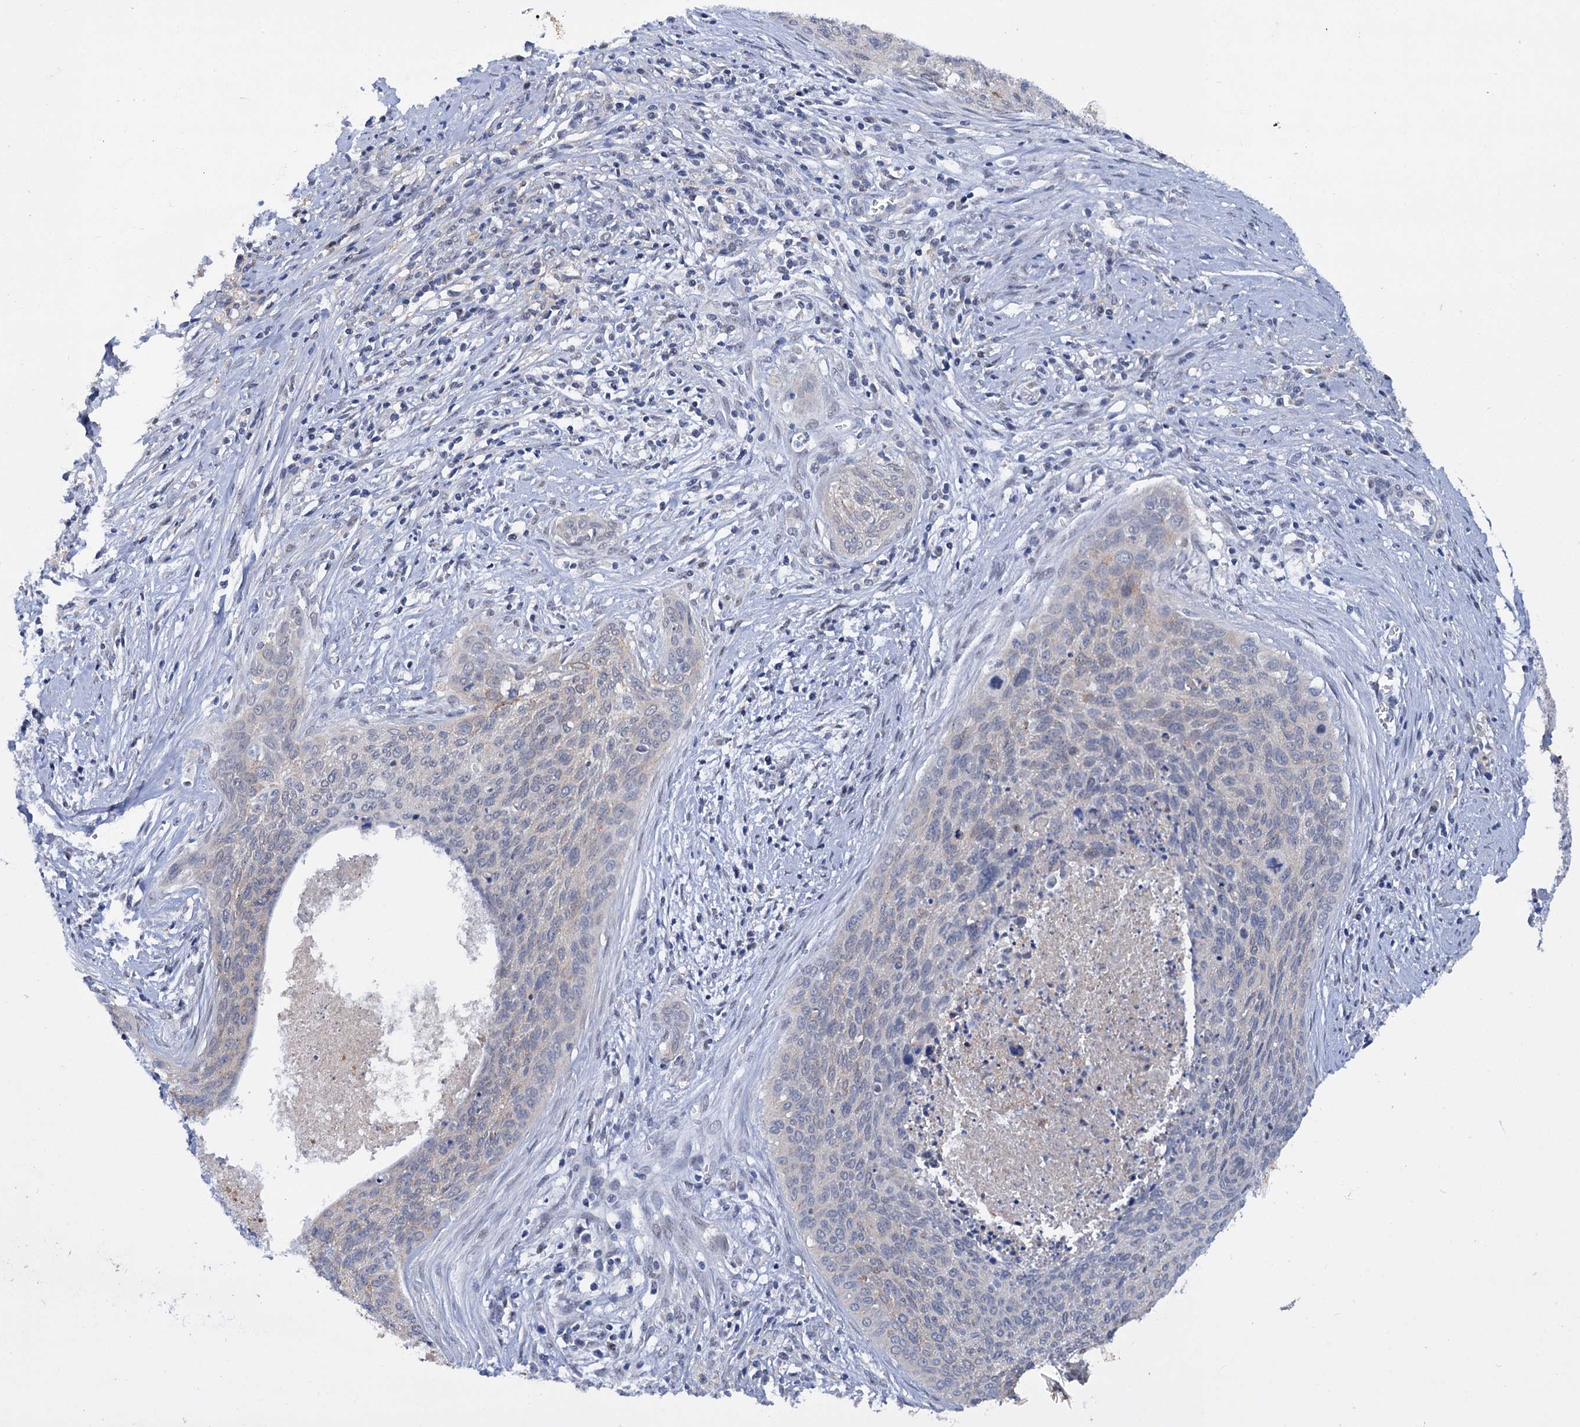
{"staining": {"intensity": "negative", "quantity": "none", "location": "none"}, "tissue": "cervical cancer", "cell_type": "Tumor cells", "image_type": "cancer", "snomed": [{"axis": "morphology", "description": "Squamous cell carcinoma, NOS"}, {"axis": "topography", "description": "Cervix"}], "caption": "IHC photomicrograph of human cervical cancer stained for a protein (brown), which displays no positivity in tumor cells.", "gene": "MID1IP1", "patient": {"sex": "female", "age": 55}}